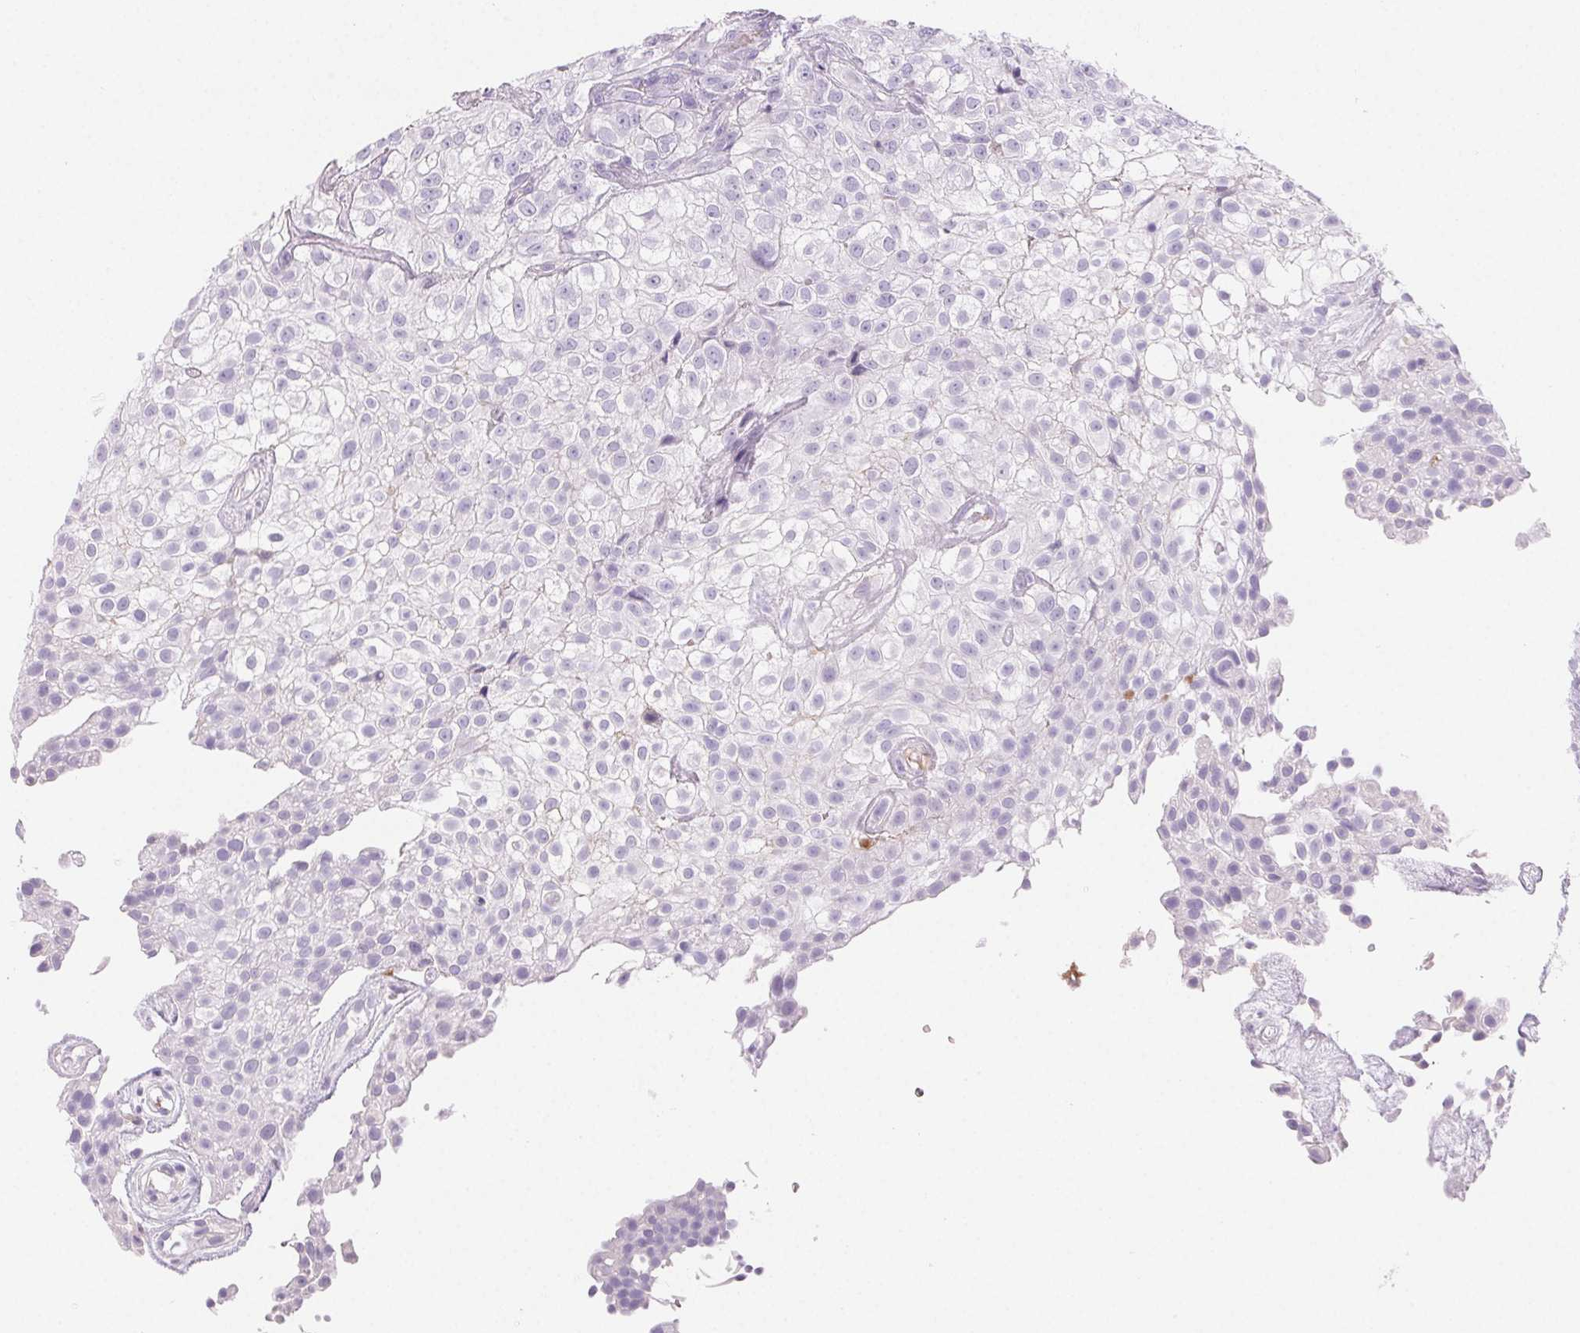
{"staining": {"intensity": "negative", "quantity": "none", "location": "none"}, "tissue": "urothelial cancer", "cell_type": "Tumor cells", "image_type": "cancer", "snomed": [{"axis": "morphology", "description": "Urothelial carcinoma, High grade"}, {"axis": "topography", "description": "Urinary bladder"}], "caption": "Protein analysis of urothelial cancer demonstrates no significant expression in tumor cells.", "gene": "PADI4", "patient": {"sex": "male", "age": 56}}